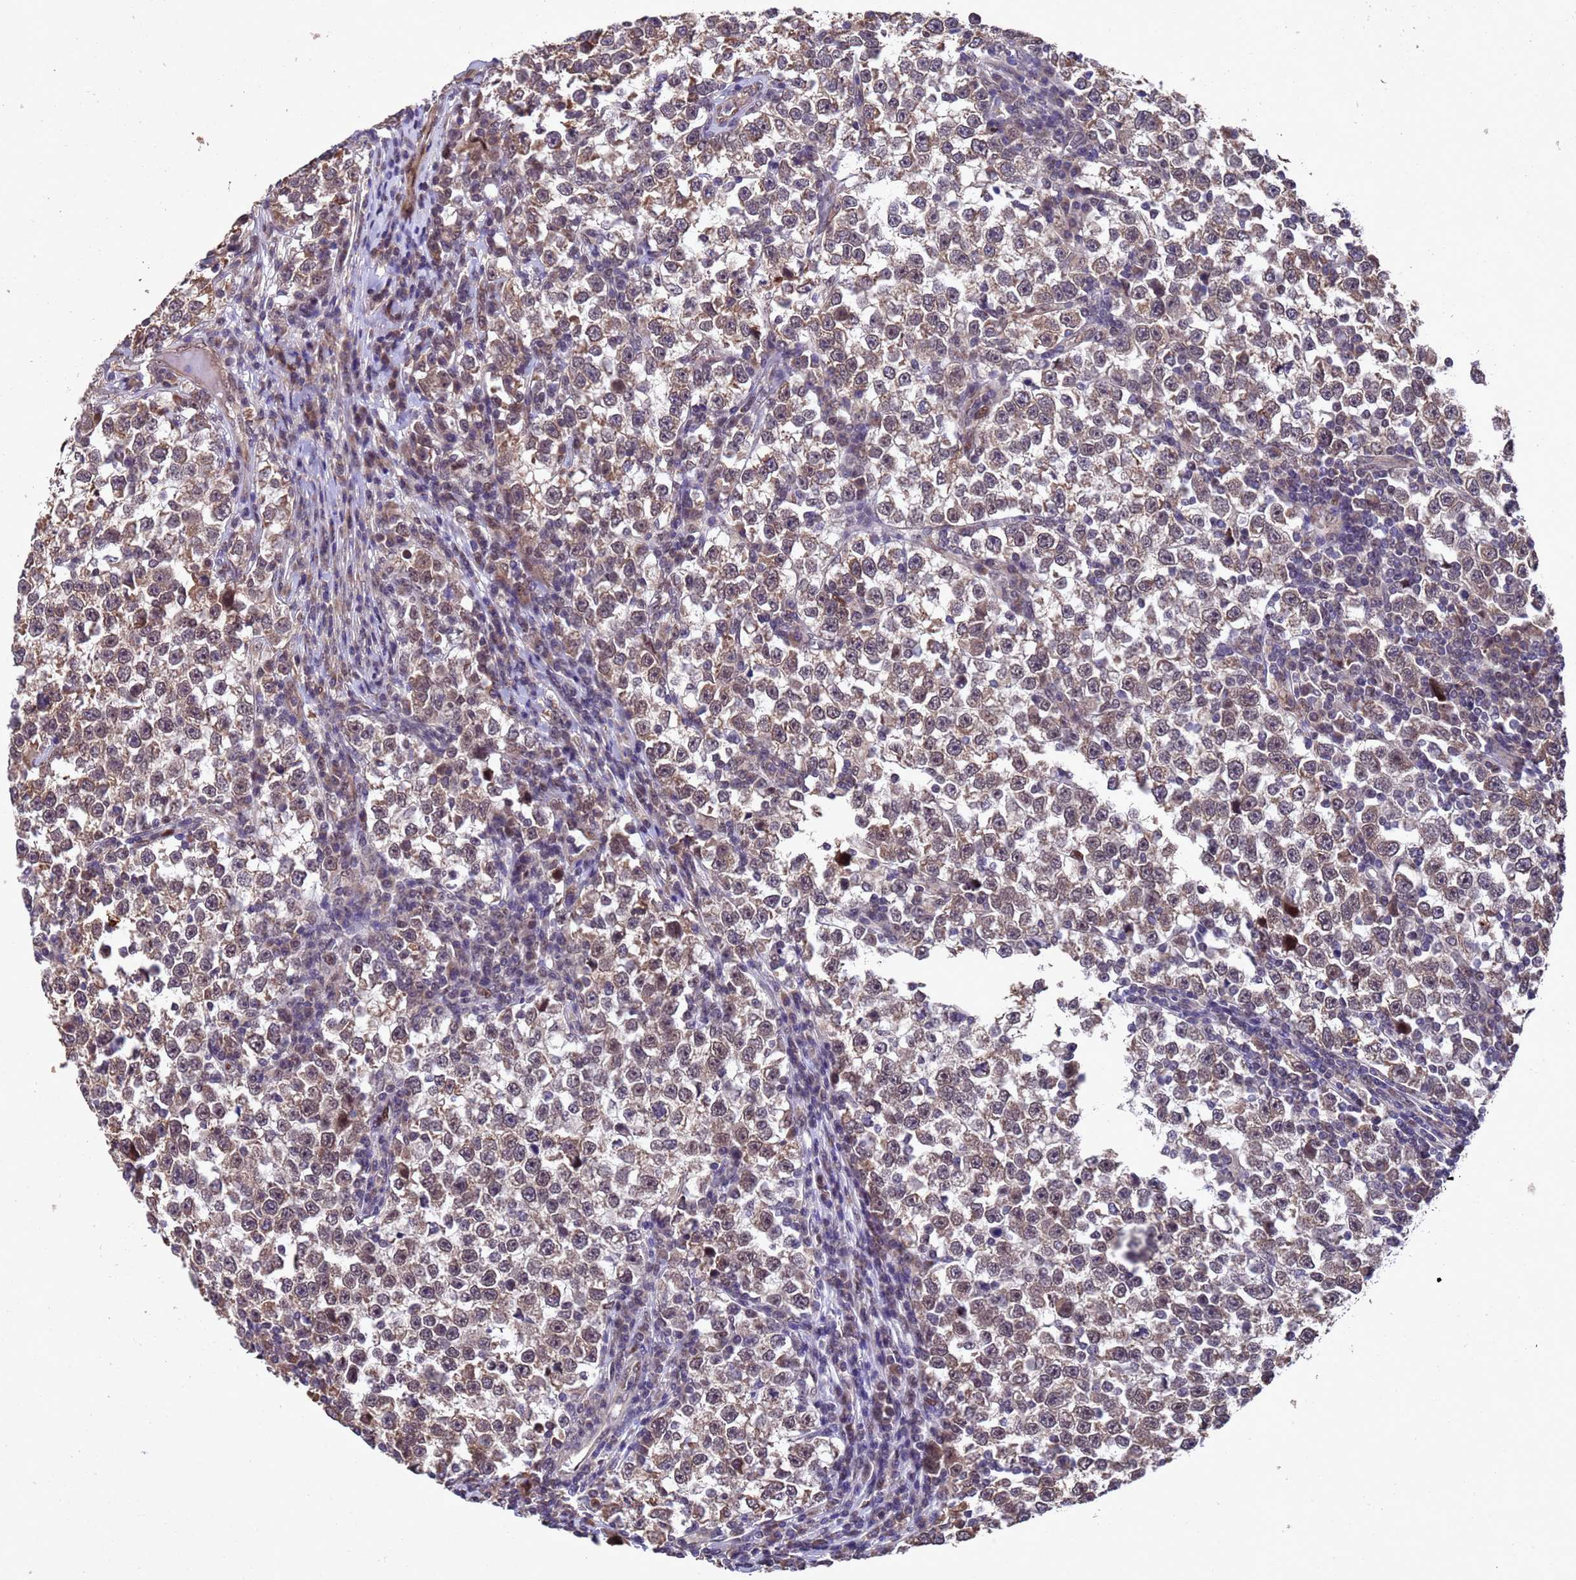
{"staining": {"intensity": "moderate", "quantity": "25%-75%", "location": "cytoplasmic/membranous,nuclear"}, "tissue": "testis cancer", "cell_type": "Tumor cells", "image_type": "cancer", "snomed": [{"axis": "morphology", "description": "Normal tissue, NOS"}, {"axis": "morphology", "description": "Seminoma, NOS"}, {"axis": "topography", "description": "Testis"}], "caption": "This photomicrograph demonstrates testis seminoma stained with immunohistochemistry (IHC) to label a protein in brown. The cytoplasmic/membranous and nuclear of tumor cells show moderate positivity for the protein. Nuclei are counter-stained blue.", "gene": "TBK1", "patient": {"sex": "male", "age": 43}}